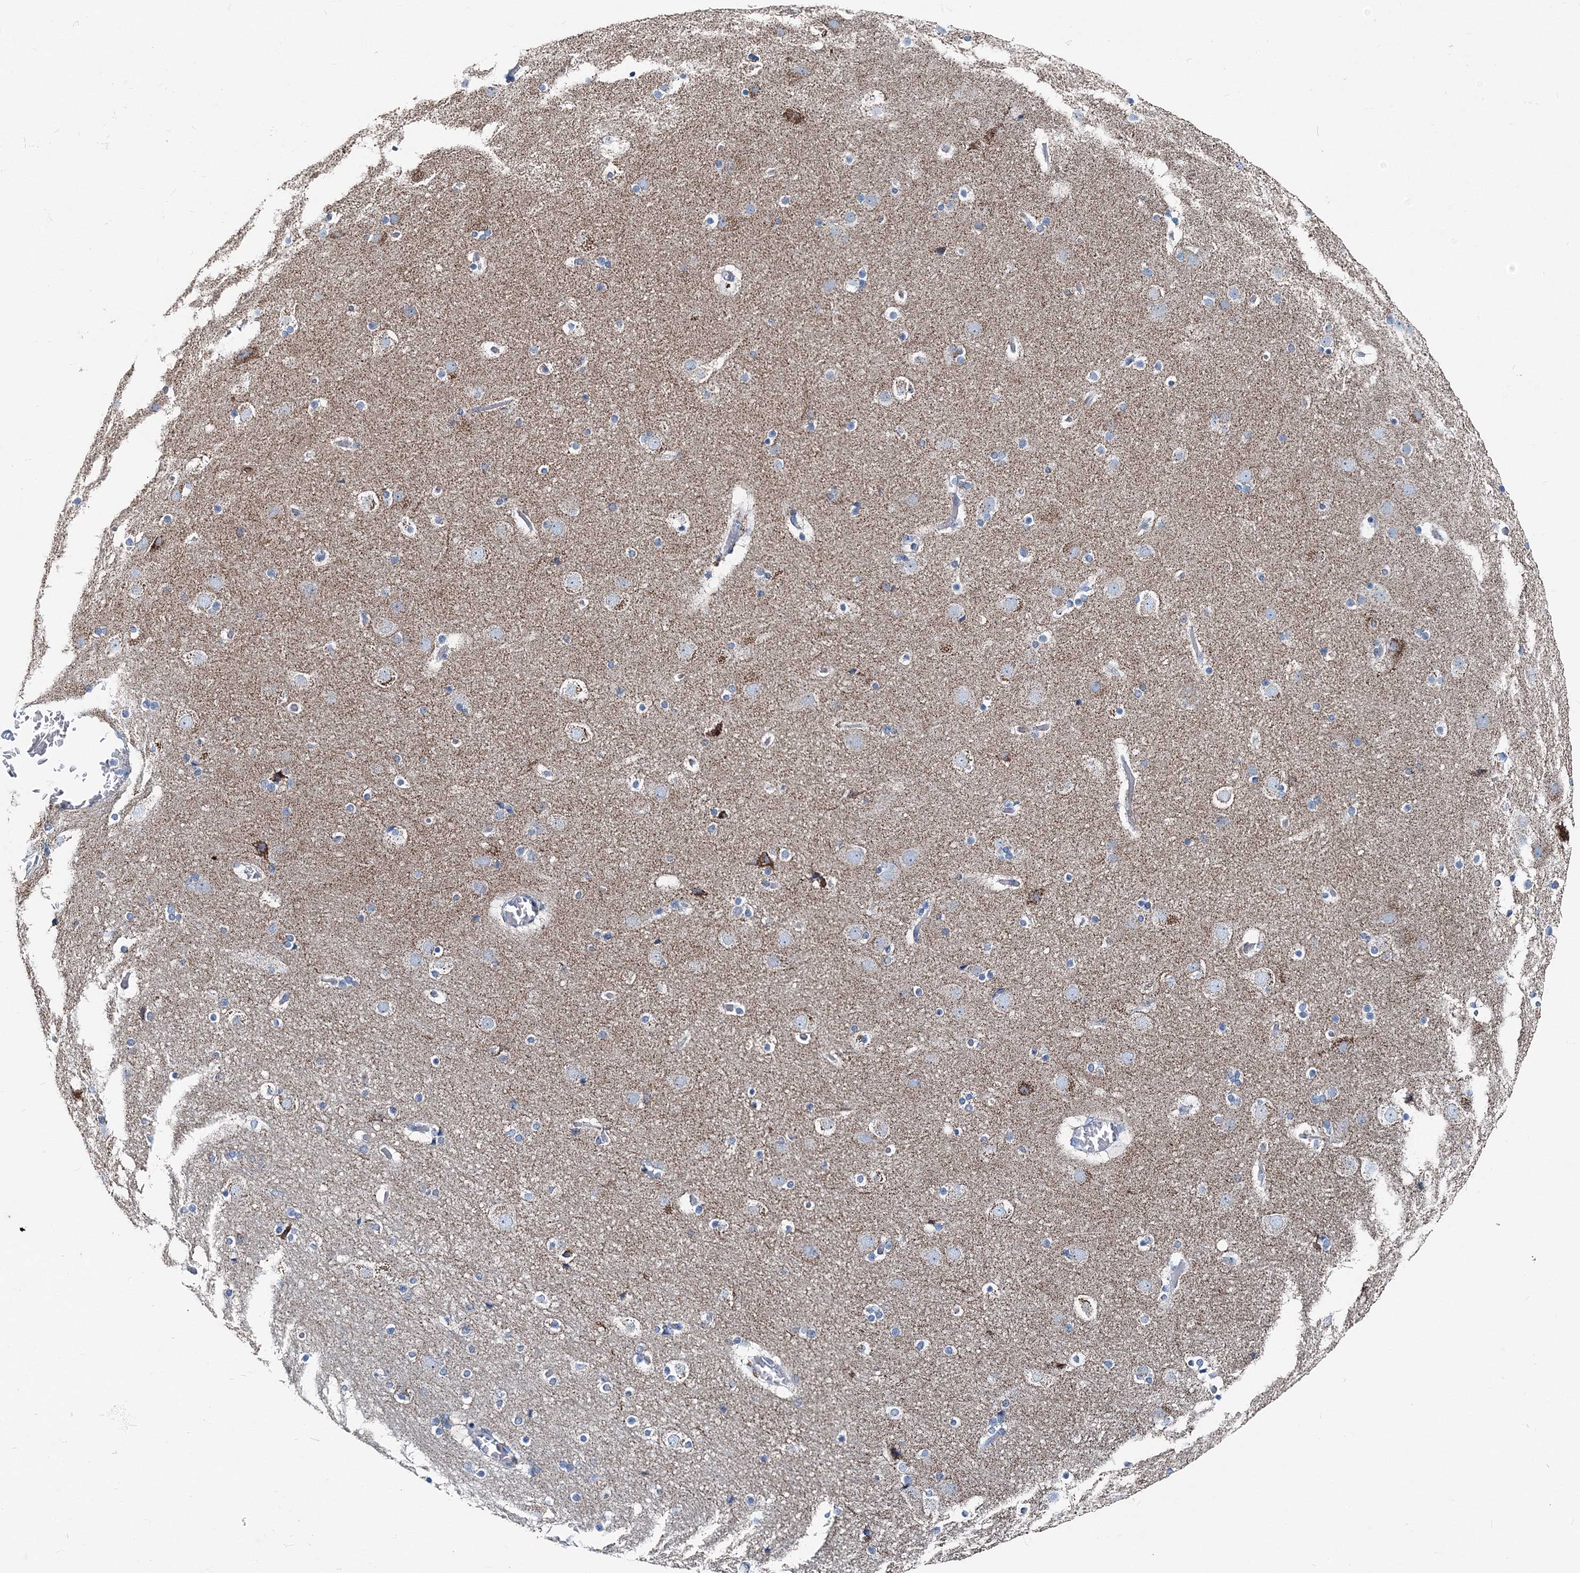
{"staining": {"intensity": "negative", "quantity": "none", "location": "none"}, "tissue": "cerebral cortex", "cell_type": "Endothelial cells", "image_type": "normal", "snomed": [{"axis": "morphology", "description": "Normal tissue, NOS"}, {"axis": "topography", "description": "Cerebral cortex"}], "caption": "Endothelial cells show no significant expression in benign cerebral cortex. (Brightfield microscopy of DAB (3,3'-diaminobenzidine) immunohistochemistry at high magnification).", "gene": "GABARAPL2", "patient": {"sex": "male", "age": 57}}